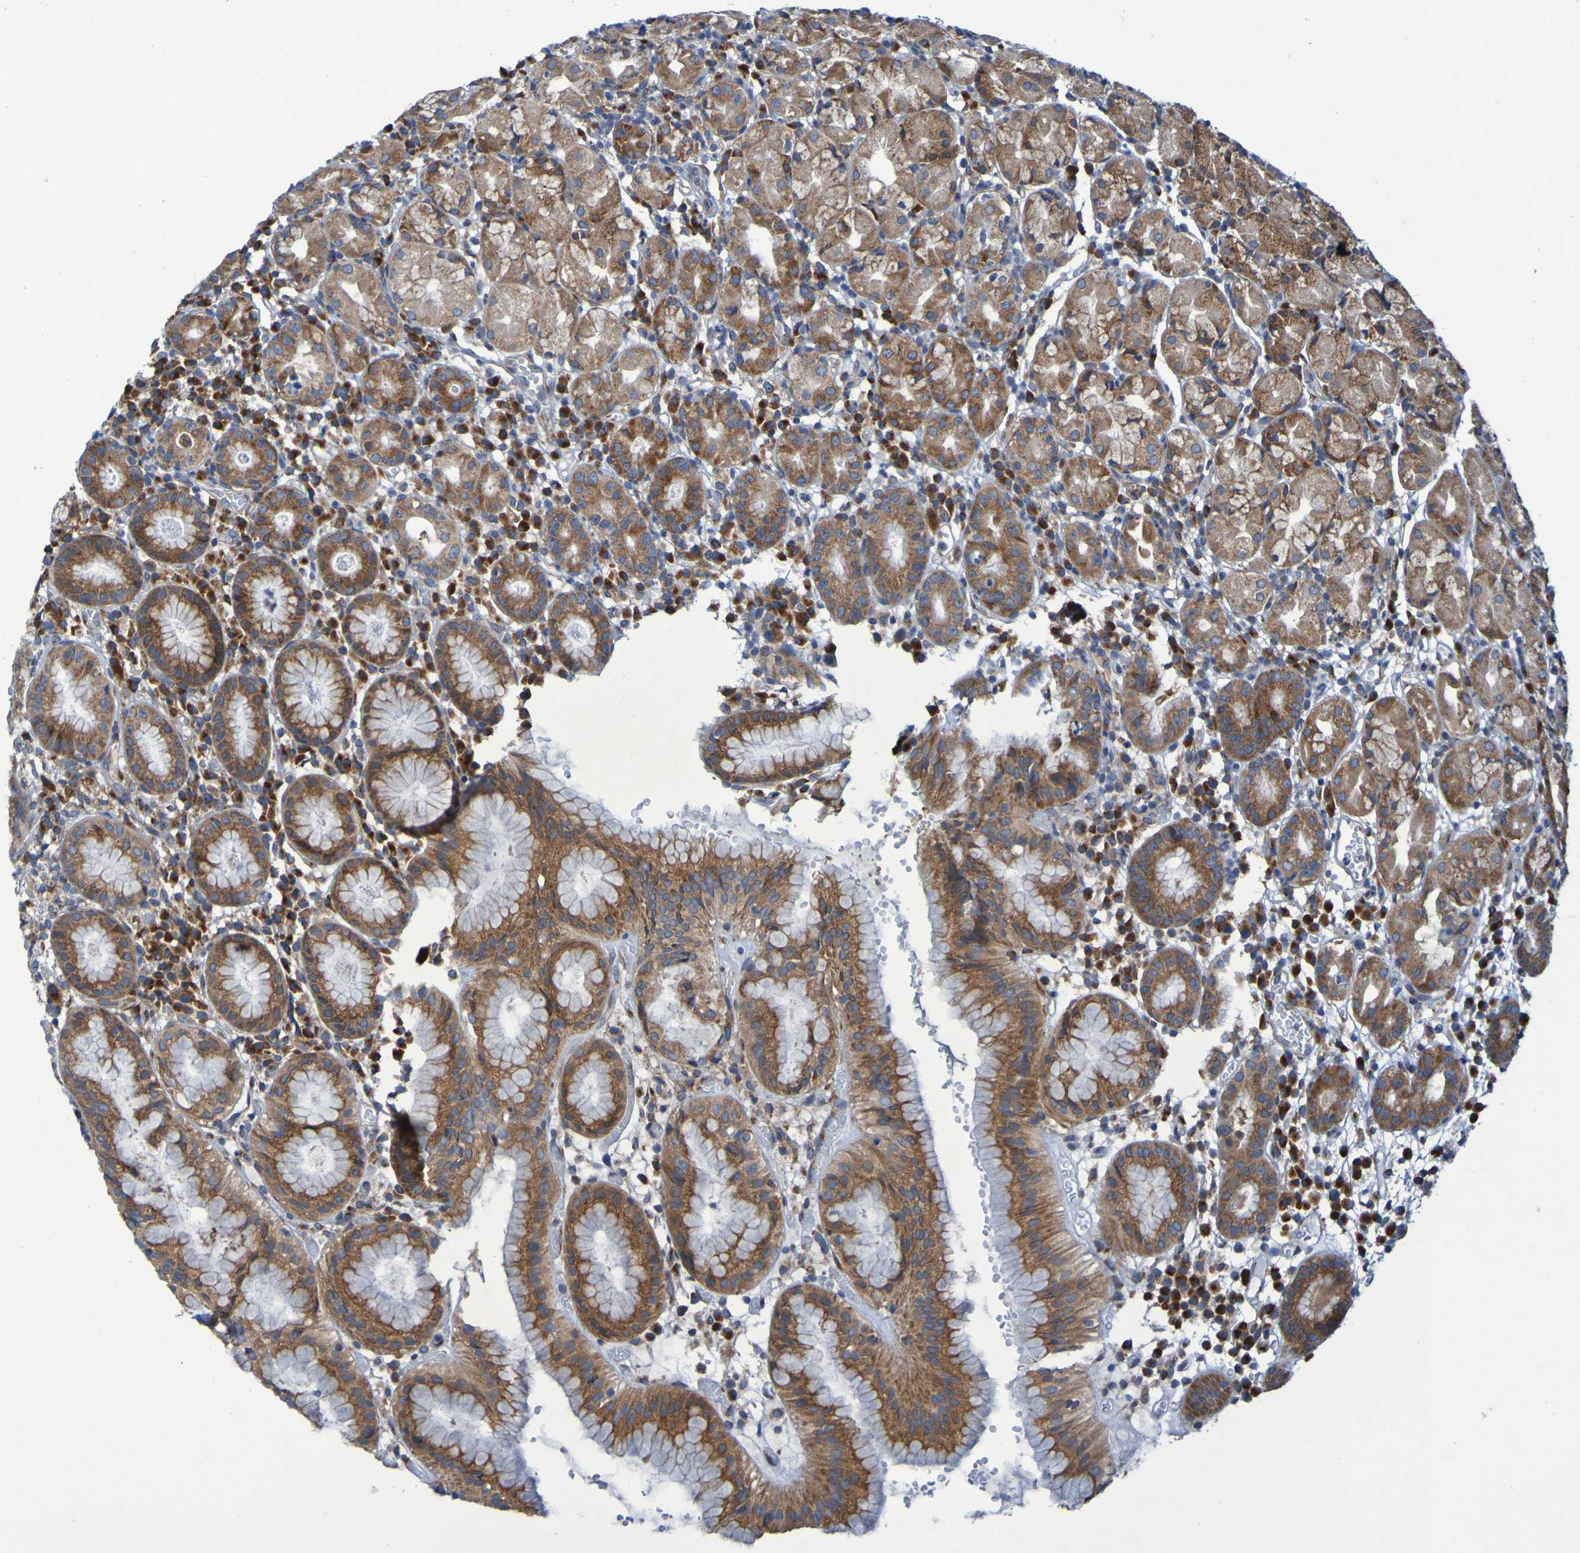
{"staining": {"intensity": "moderate", "quantity": ">75%", "location": "cytoplasmic/membranous"}, "tissue": "stomach", "cell_type": "Glandular cells", "image_type": "normal", "snomed": [{"axis": "morphology", "description": "Normal tissue, NOS"}, {"axis": "topography", "description": "Stomach"}, {"axis": "topography", "description": "Stomach, lower"}], "caption": "This is an image of immunohistochemistry (IHC) staining of benign stomach, which shows moderate staining in the cytoplasmic/membranous of glandular cells.", "gene": "FKBP3", "patient": {"sex": "female", "age": 75}}